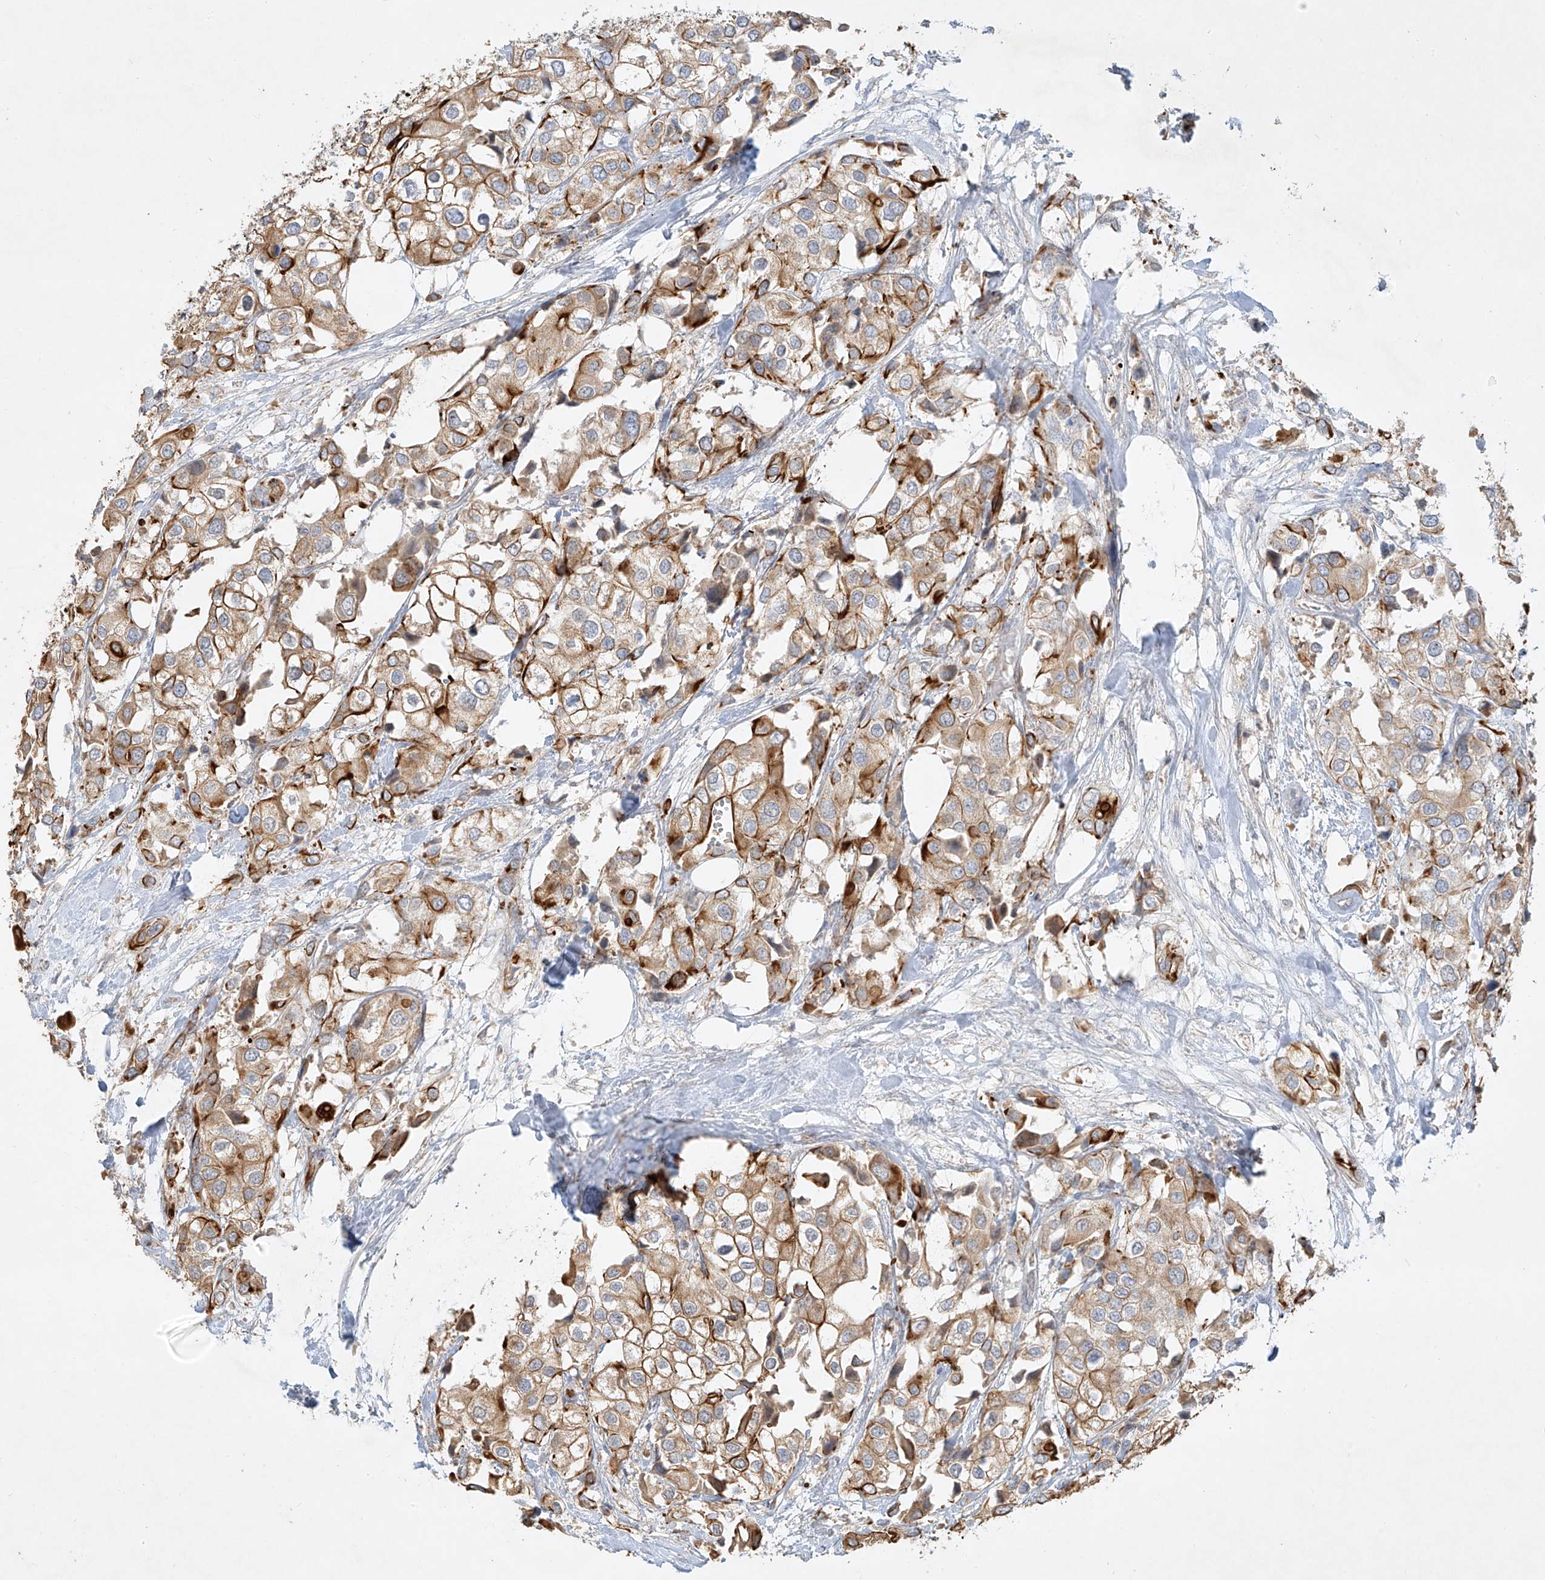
{"staining": {"intensity": "moderate", "quantity": ">75%", "location": "cytoplasmic/membranous"}, "tissue": "urothelial cancer", "cell_type": "Tumor cells", "image_type": "cancer", "snomed": [{"axis": "morphology", "description": "Urothelial carcinoma, High grade"}, {"axis": "topography", "description": "Urinary bladder"}], "caption": "DAB (3,3'-diaminobenzidine) immunohistochemical staining of high-grade urothelial carcinoma demonstrates moderate cytoplasmic/membranous protein expression in about >75% of tumor cells.", "gene": "KPNA7", "patient": {"sex": "male", "age": 64}}